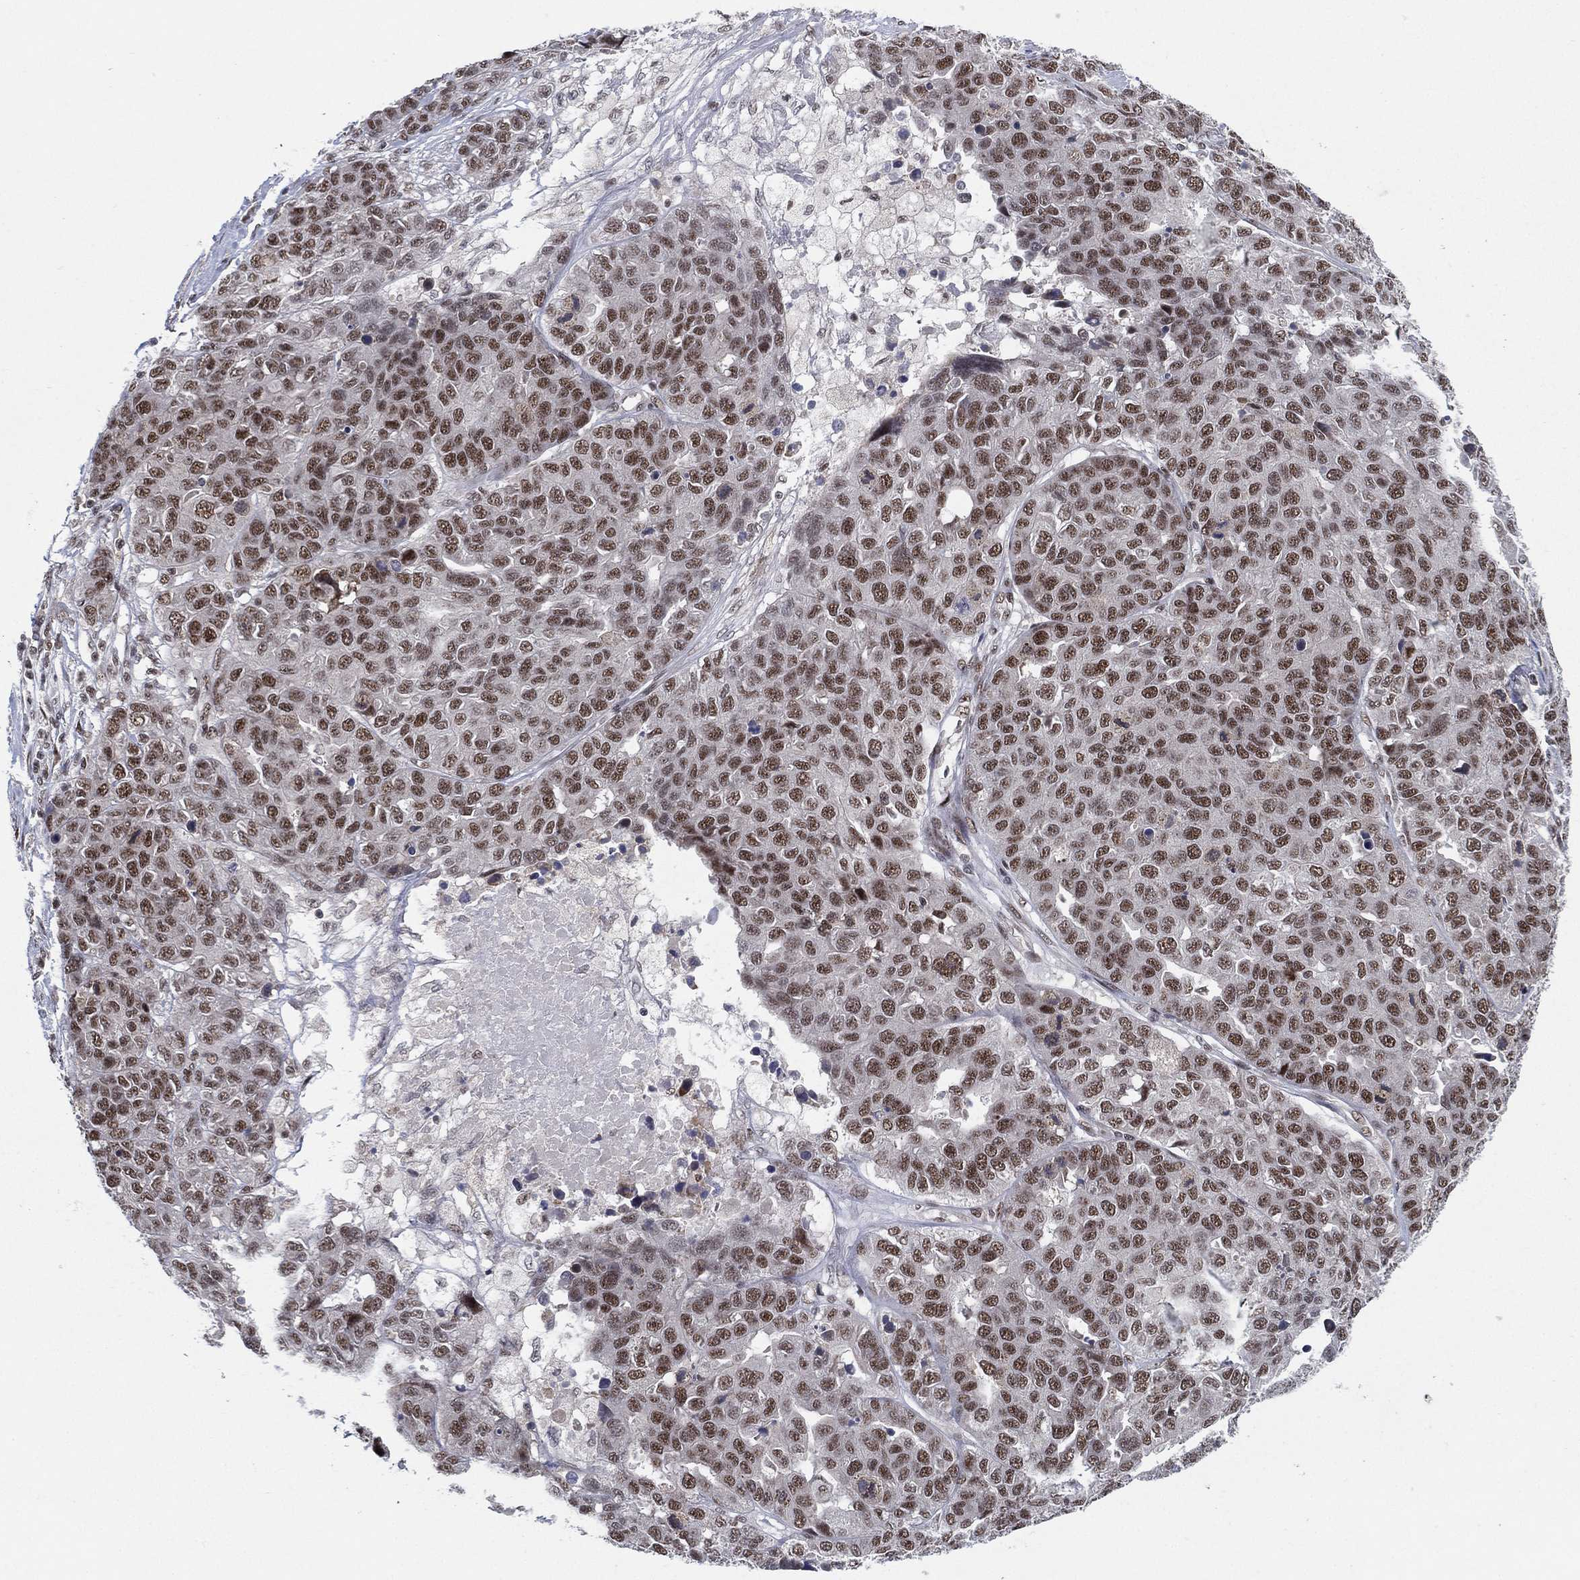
{"staining": {"intensity": "moderate", "quantity": ">75%", "location": "nuclear"}, "tissue": "ovarian cancer", "cell_type": "Tumor cells", "image_type": "cancer", "snomed": [{"axis": "morphology", "description": "Cystadenocarcinoma, serous, NOS"}, {"axis": "topography", "description": "Ovary"}], "caption": "Ovarian cancer tissue shows moderate nuclear expression in about >75% of tumor cells, visualized by immunohistochemistry. (IHC, brightfield microscopy, high magnification).", "gene": "DGCR8", "patient": {"sex": "female", "age": 87}}